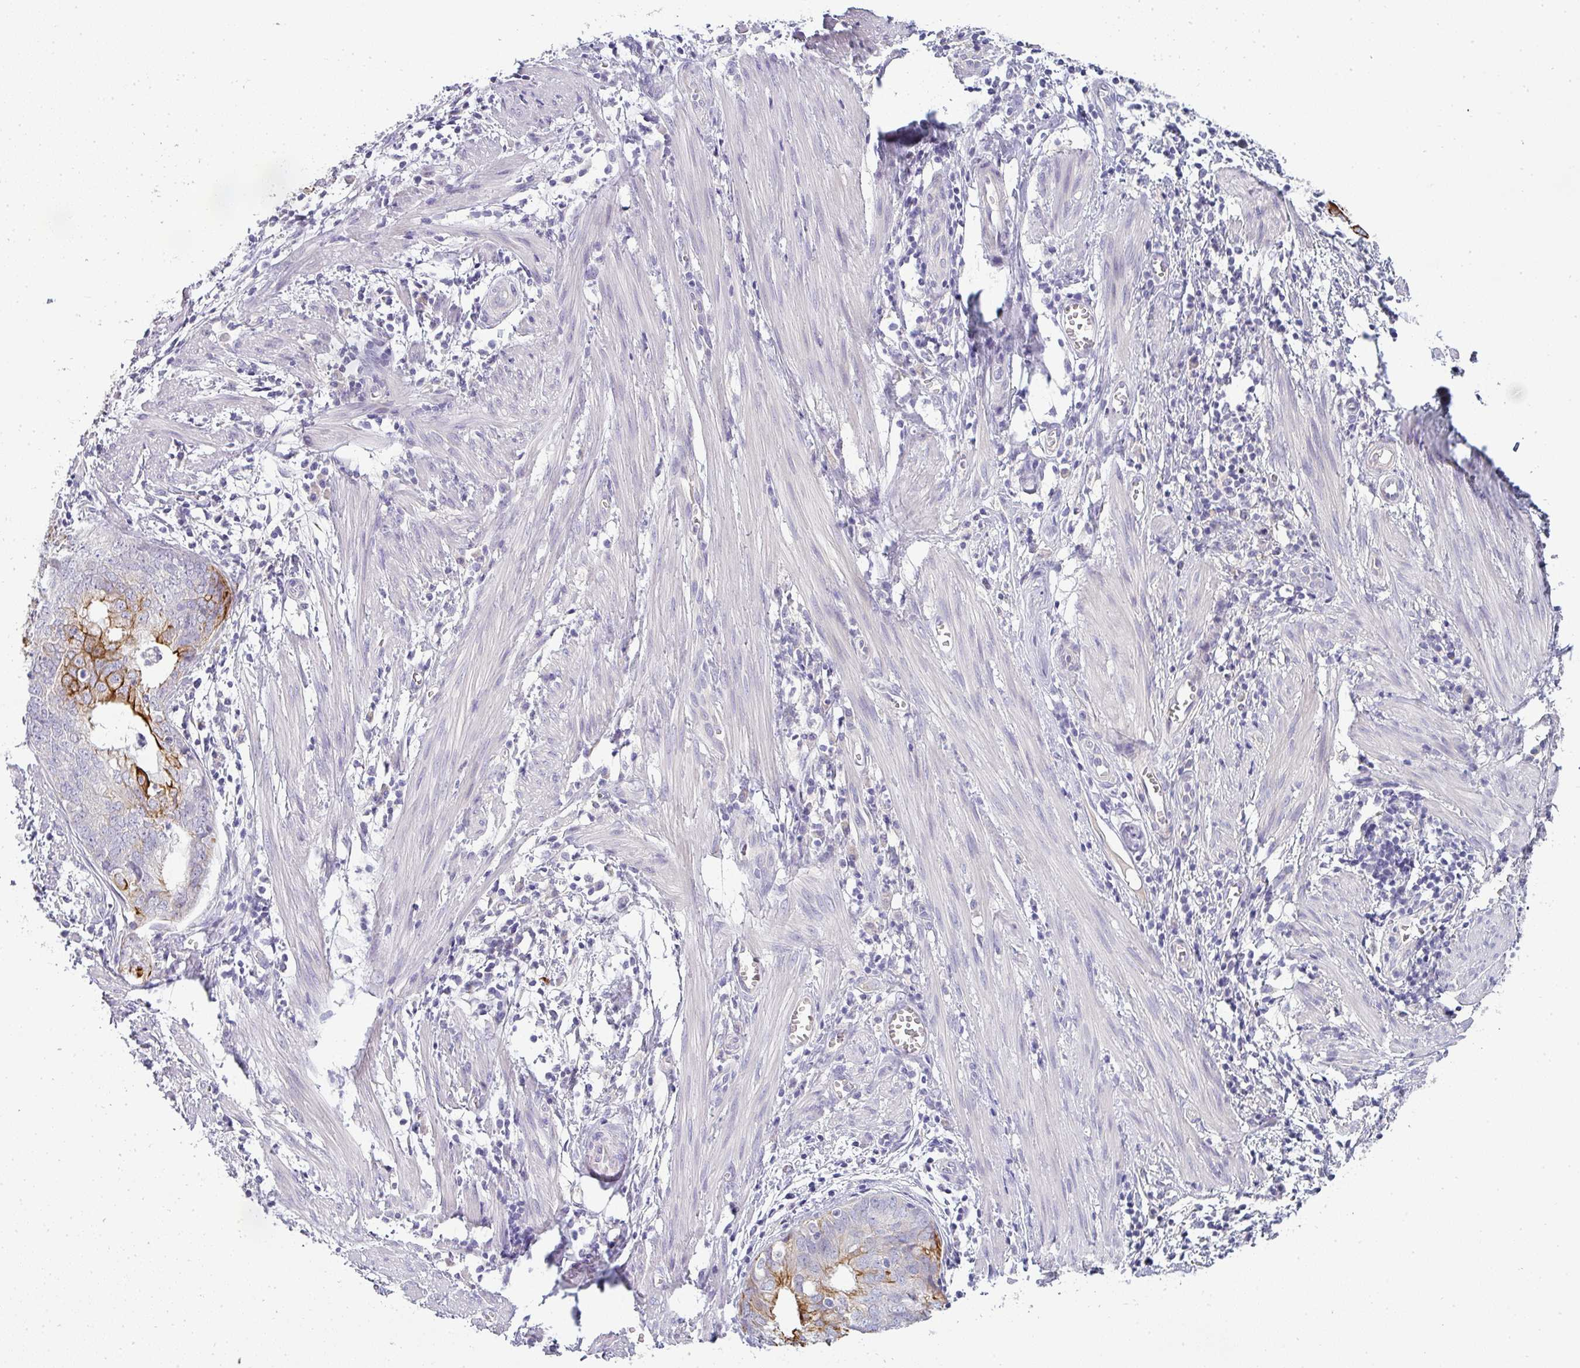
{"staining": {"intensity": "strong", "quantity": "<25%", "location": "cytoplasmic/membranous"}, "tissue": "endometrial cancer", "cell_type": "Tumor cells", "image_type": "cancer", "snomed": [{"axis": "morphology", "description": "Adenocarcinoma, NOS"}, {"axis": "topography", "description": "Endometrium"}], "caption": "About <25% of tumor cells in endometrial adenocarcinoma reveal strong cytoplasmic/membranous protein staining as visualized by brown immunohistochemical staining.", "gene": "ASXL3", "patient": {"sex": "female", "age": 68}}